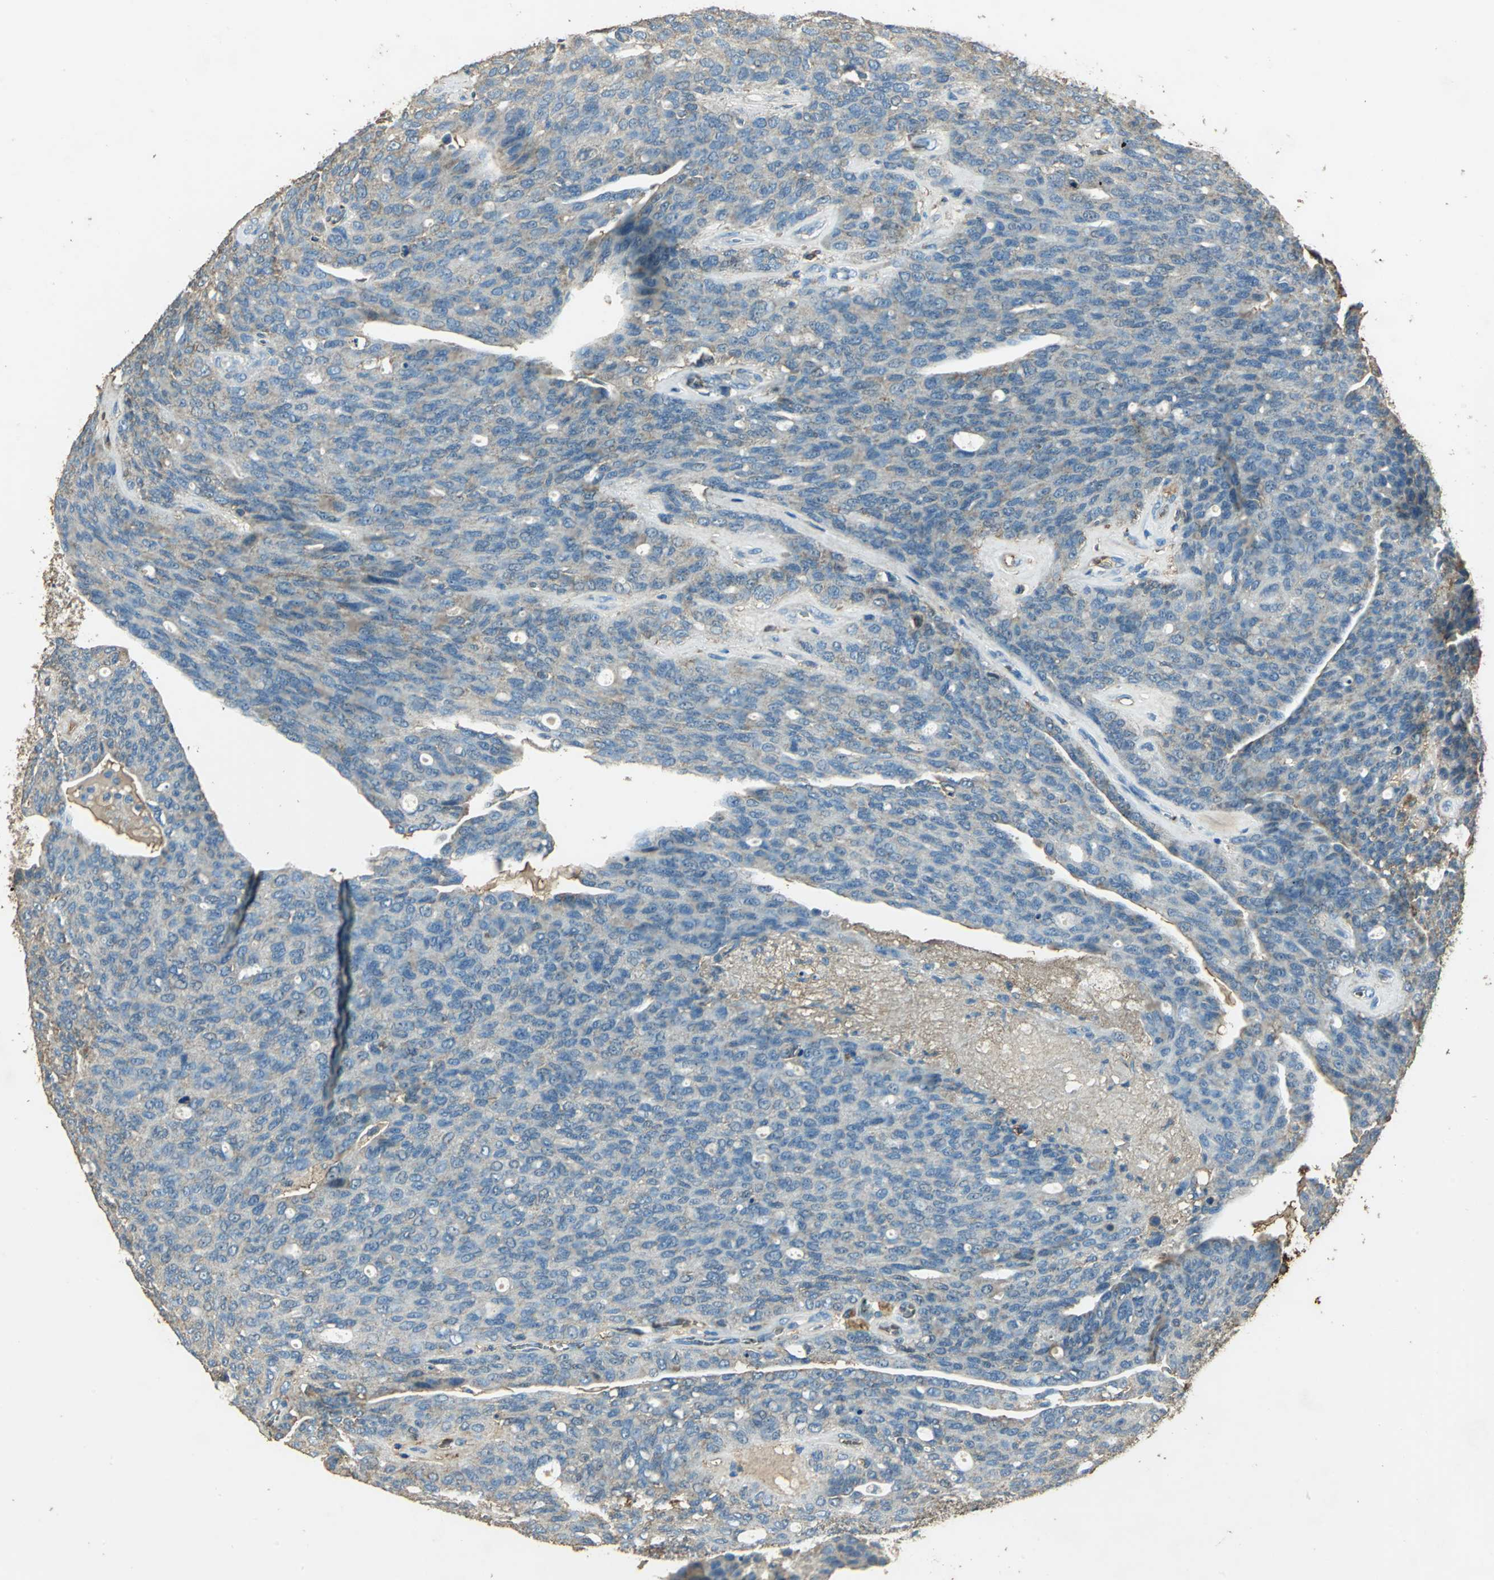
{"staining": {"intensity": "weak", "quantity": "25%-75%", "location": "cytoplasmic/membranous"}, "tissue": "ovarian cancer", "cell_type": "Tumor cells", "image_type": "cancer", "snomed": [{"axis": "morphology", "description": "Carcinoma, endometroid"}, {"axis": "topography", "description": "Ovary"}], "caption": "A brown stain labels weak cytoplasmic/membranous expression of a protein in ovarian endometroid carcinoma tumor cells.", "gene": "TRAPPC2", "patient": {"sex": "female", "age": 60}}